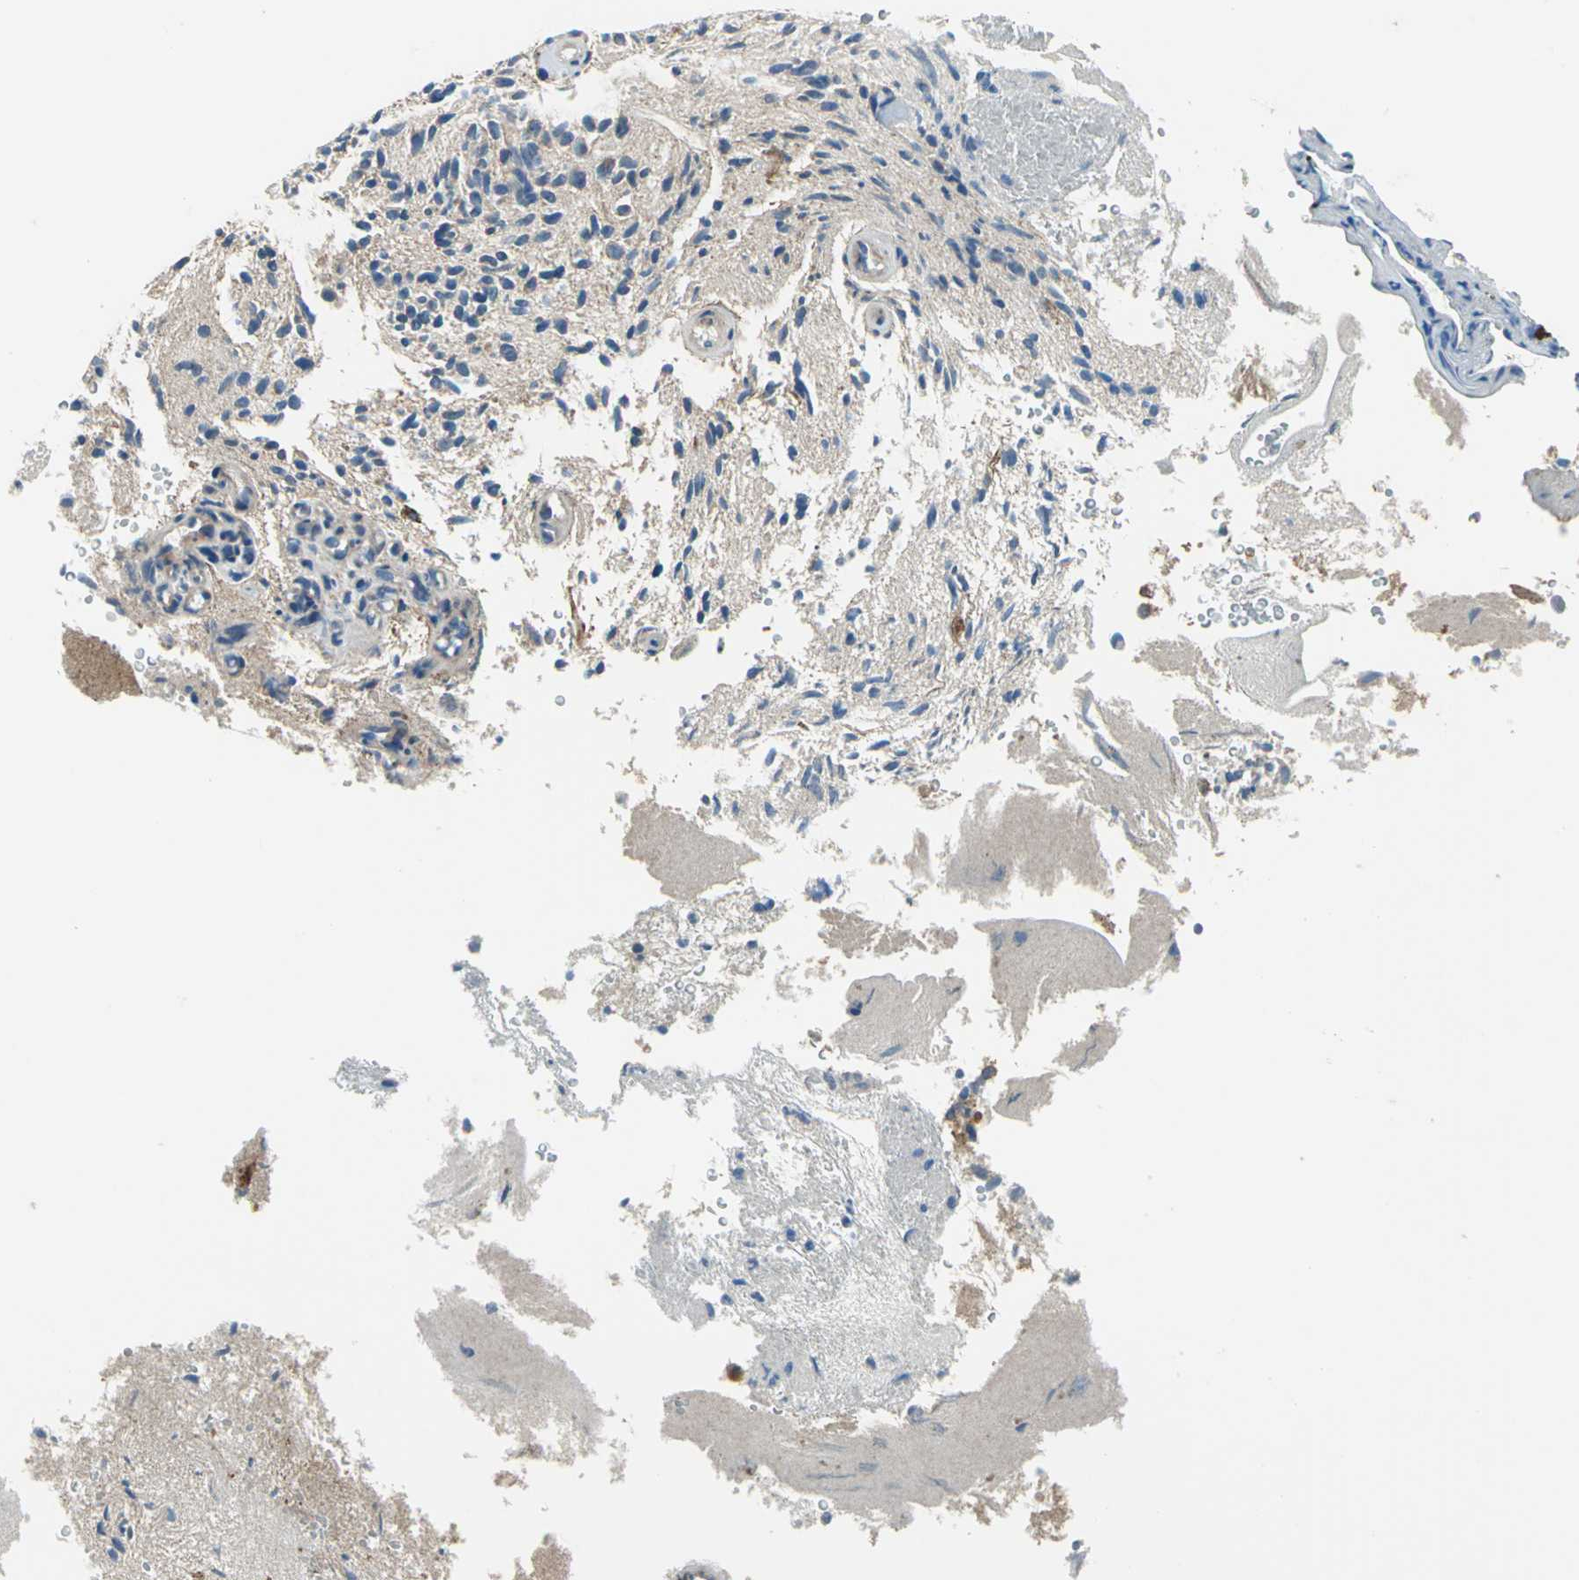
{"staining": {"intensity": "moderate", "quantity": "<25%", "location": "cytoplasmic/membranous"}, "tissue": "glioma", "cell_type": "Tumor cells", "image_type": "cancer", "snomed": [{"axis": "morphology", "description": "Normal tissue, NOS"}, {"axis": "morphology", "description": "Glioma, malignant, High grade"}, {"axis": "topography", "description": "Cerebral cortex"}], "caption": "This is a photomicrograph of immunohistochemistry (IHC) staining of malignant high-grade glioma, which shows moderate expression in the cytoplasmic/membranous of tumor cells.", "gene": "TRAK1", "patient": {"sex": "male", "age": 75}}